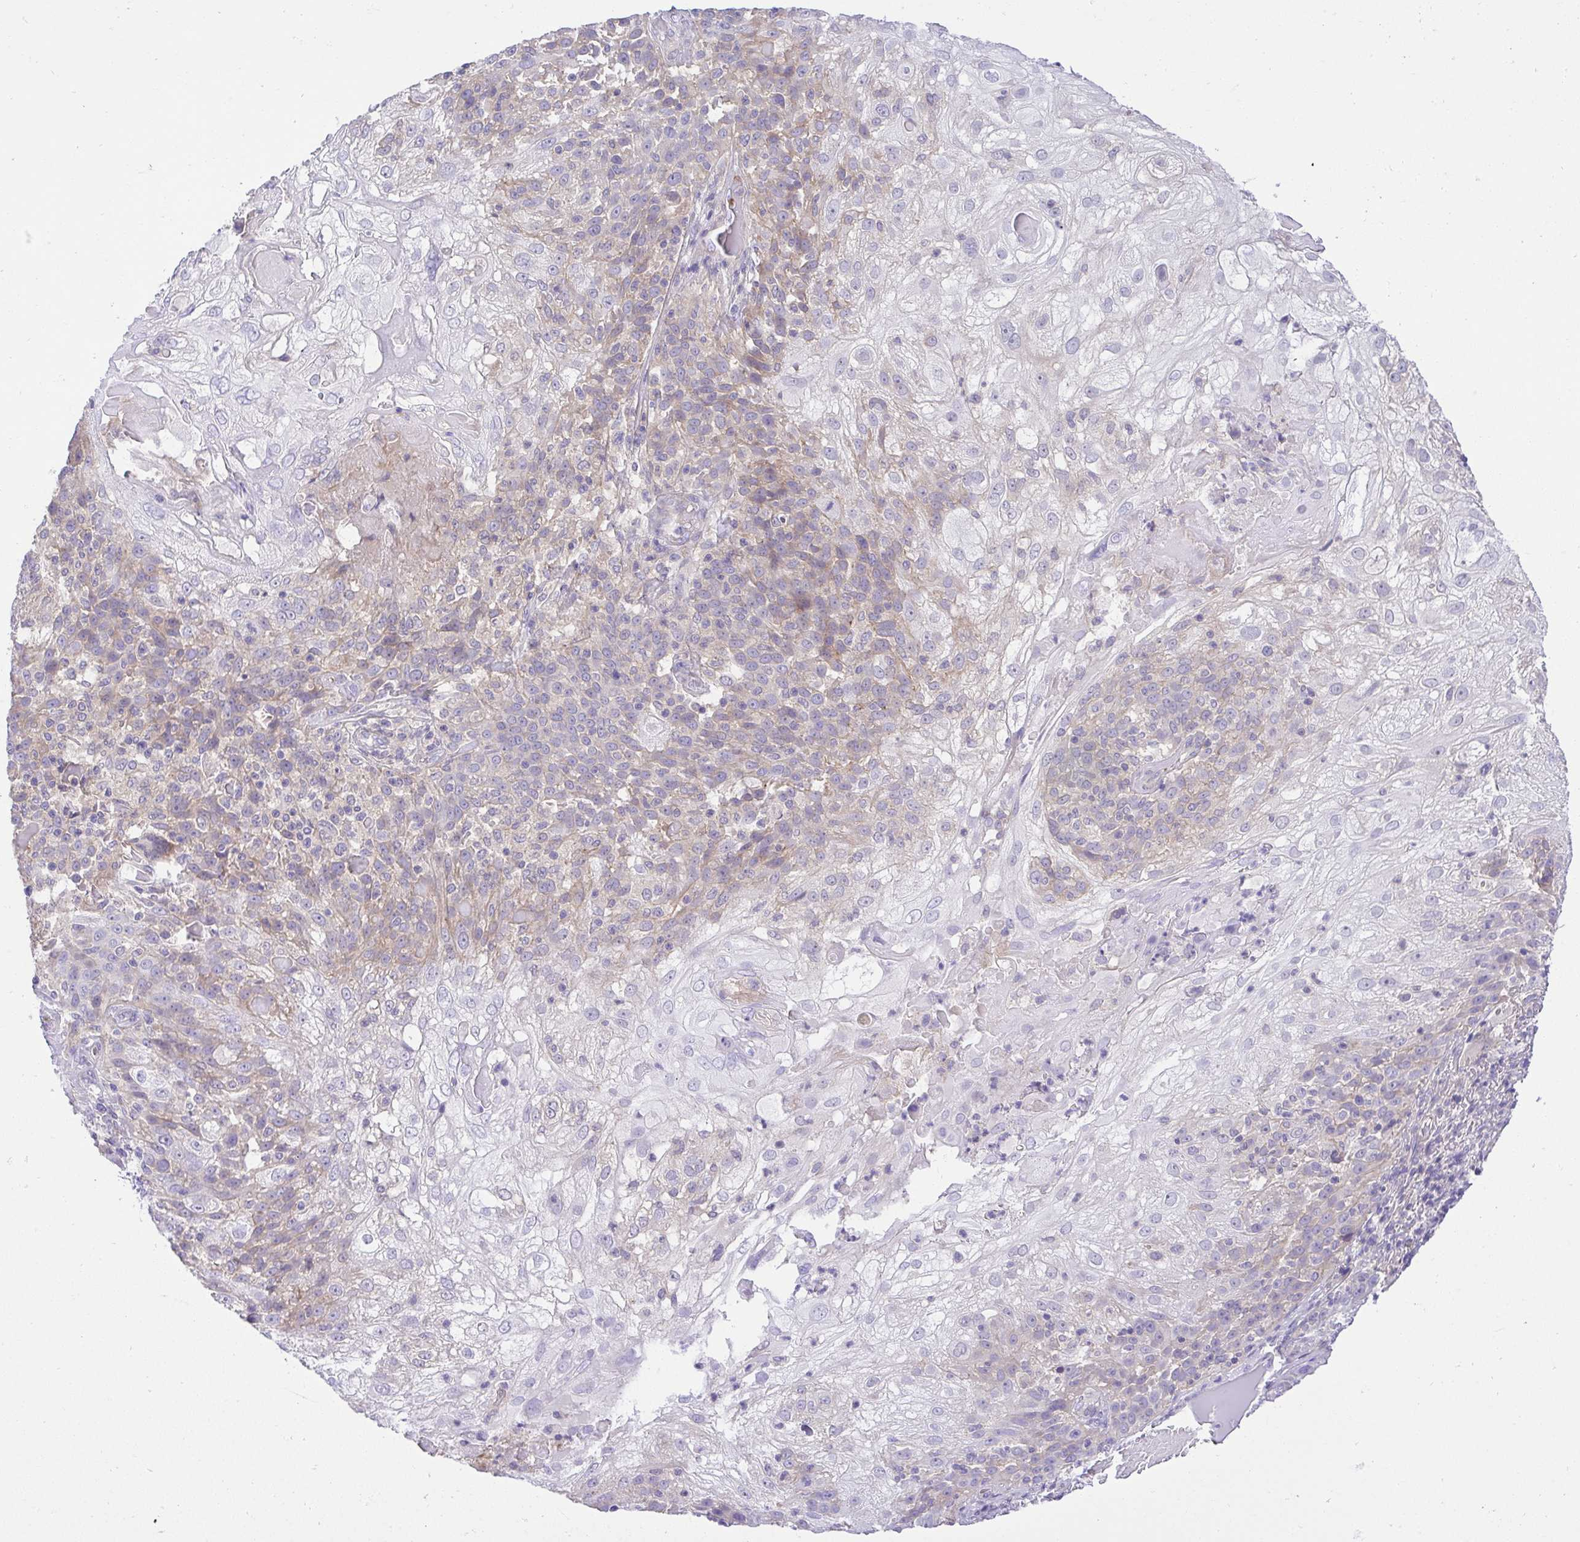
{"staining": {"intensity": "weak", "quantity": "<25%", "location": "cytoplasmic/membranous"}, "tissue": "skin cancer", "cell_type": "Tumor cells", "image_type": "cancer", "snomed": [{"axis": "morphology", "description": "Normal tissue, NOS"}, {"axis": "morphology", "description": "Squamous cell carcinoma, NOS"}, {"axis": "topography", "description": "Skin"}], "caption": "Tumor cells are negative for protein expression in human skin cancer (squamous cell carcinoma).", "gene": "PRR14L", "patient": {"sex": "female", "age": 83}}